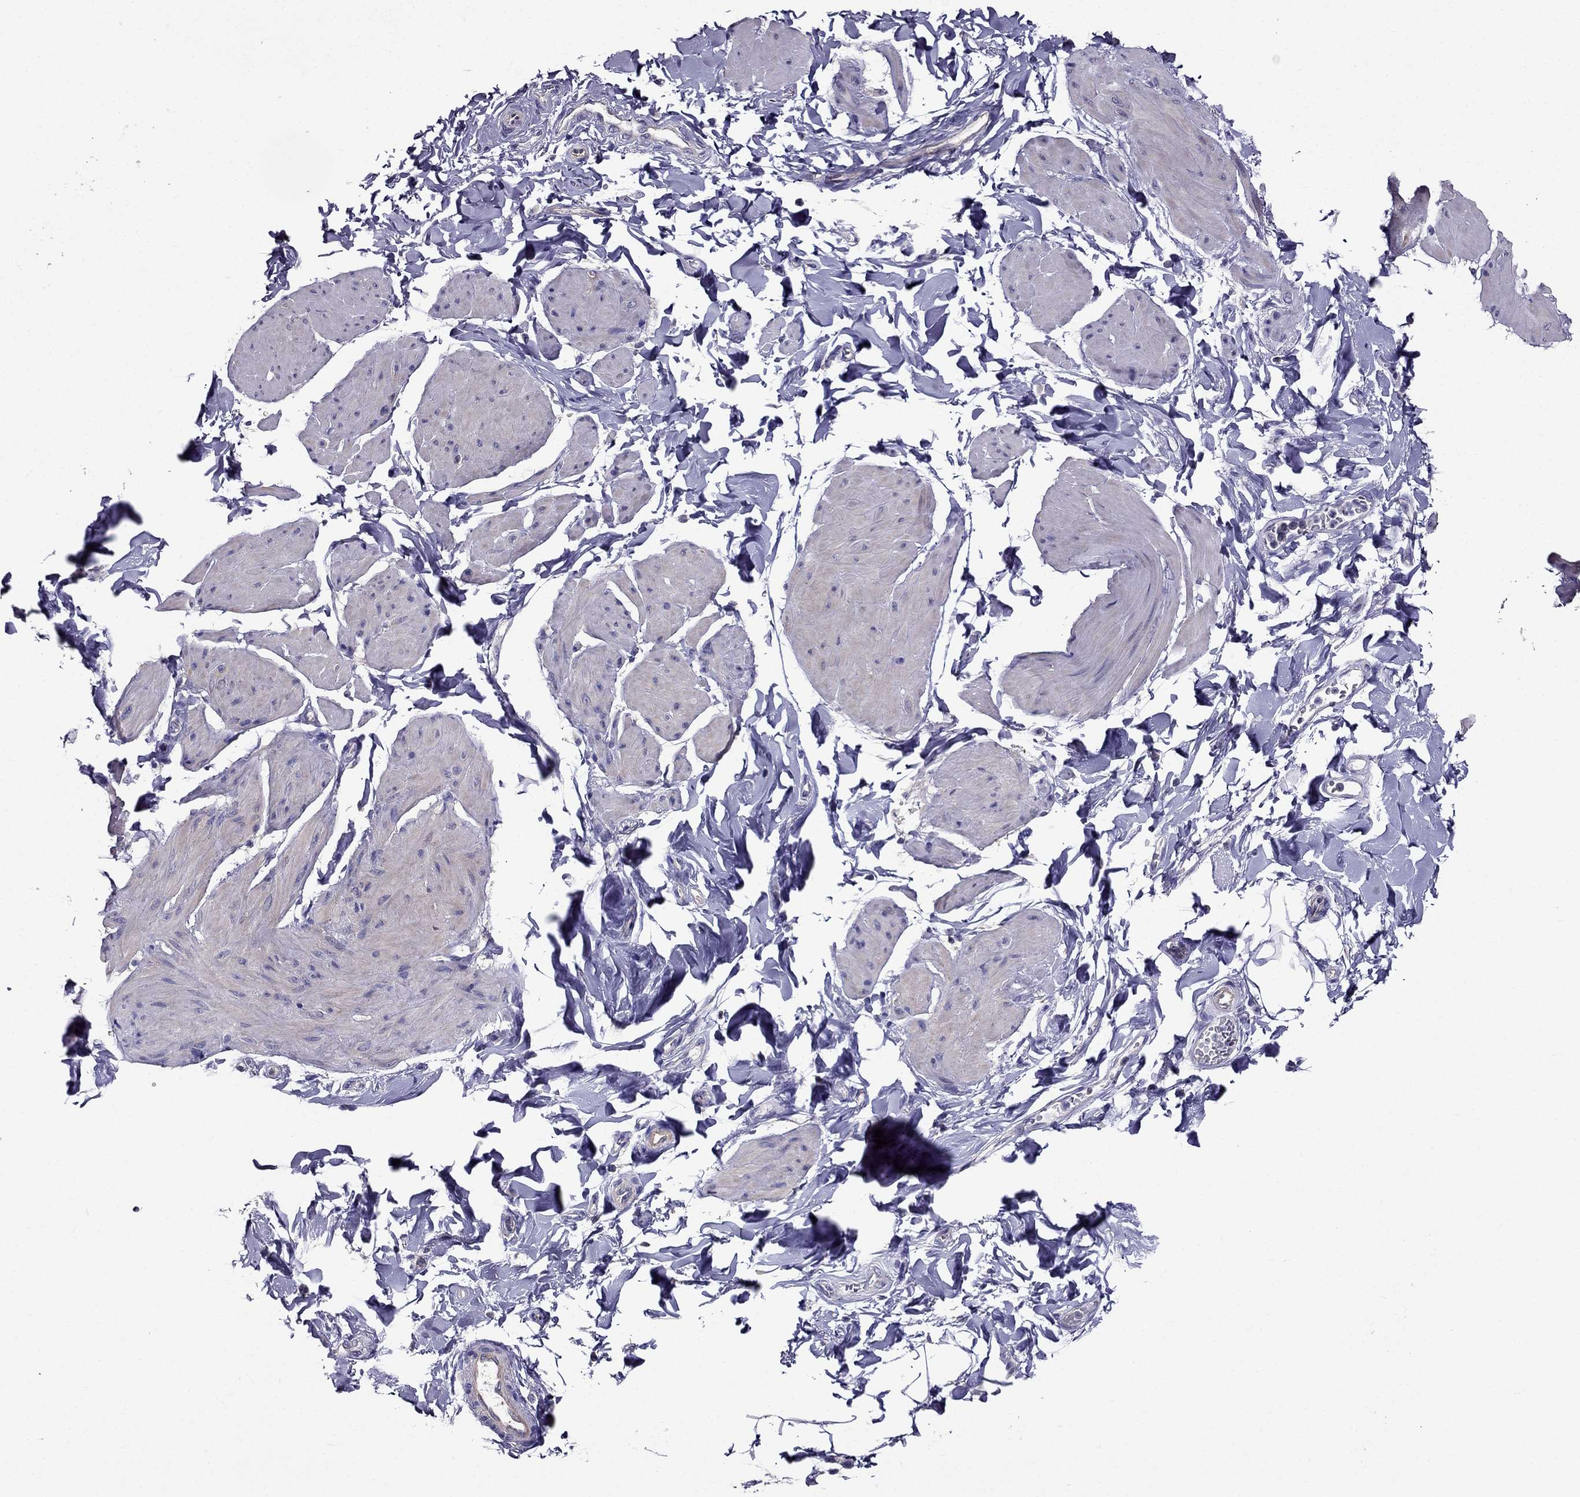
{"staining": {"intensity": "negative", "quantity": "none", "location": "none"}, "tissue": "smooth muscle", "cell_type": "Smooth muscle cells", "image_type": "normal", "snomed": [{"axis": "morphology", "description": "Normal tissue, NOS"}, {"axis": "topography", "description": "Adipose tissue"}, {"axis": "topography", "description": "Smooth muscle"}, {"axis": "topography", "description": "Peripheral nerve tissue"}], "caption": "Immunohistochemistry of unremarkable smooth muscle shows no staining in smooth muscle cells. Nuclei are stained in blue.", "gene": "AAK1", "patient": {"sex": "male", "age": 83}}